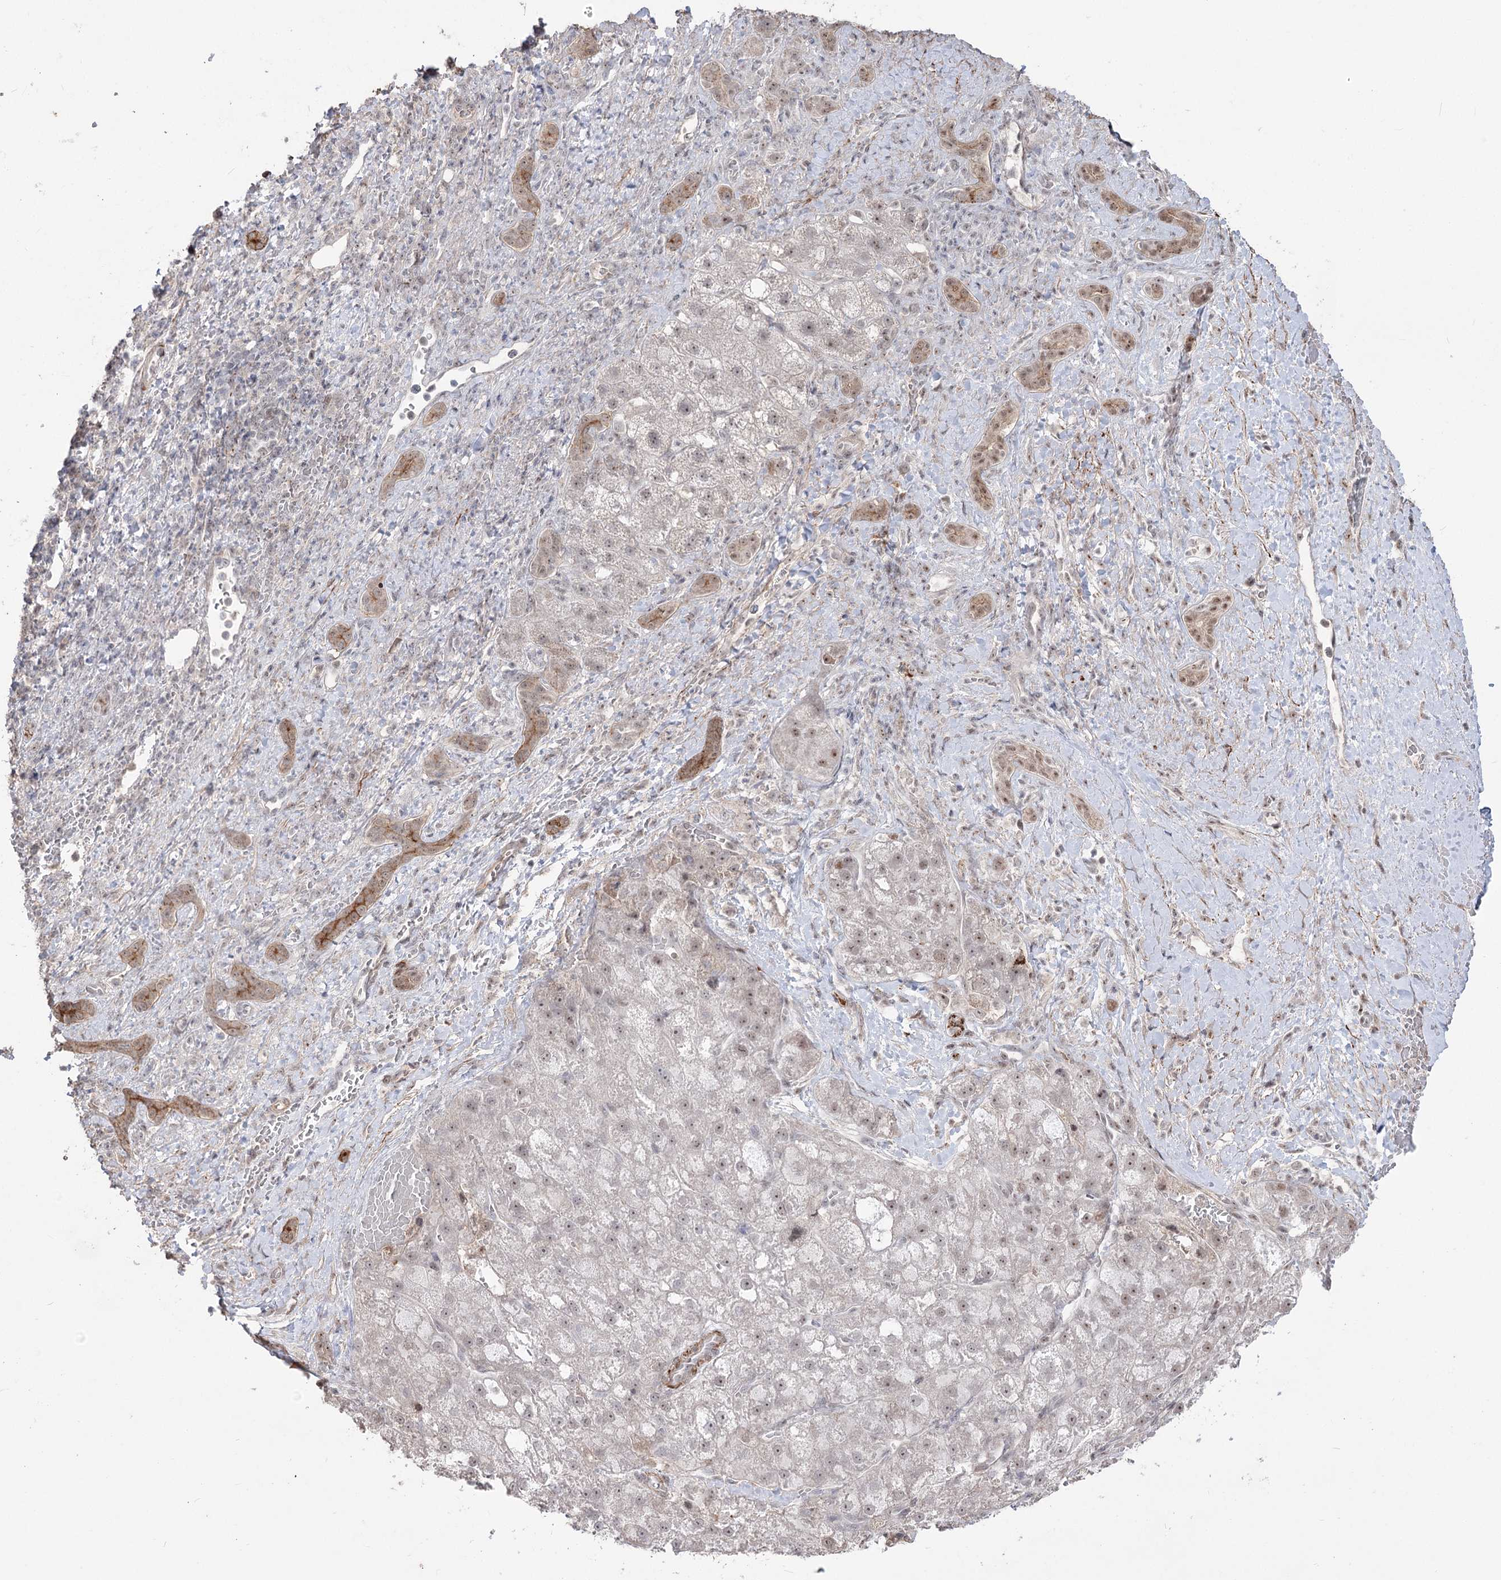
{"staining": {"intensity": "weak", "quantity": "25%-75%", "location": "nuclear"}, "tissue": "liver cancer", "cell_type": "Tumor cells", "image_type": "cancer", "snomed": [{"axis": "morphology", "description": "Normal tissue, NOS"}, {"axis": "morphology", "description": "Carcinoma, Hepatocellular, NOS"}, {"axis": "topography", "description": "Liver"}], "caption": "Protein positivity by immunohistochemistry (IHC) exhibits weak nuclear expression in approximately 25%-75% of tumor cells in hepatocellular carcinoma (liver).", "gene": "ZSCAN23", "patient": {"sex": "male", "age": 57}}